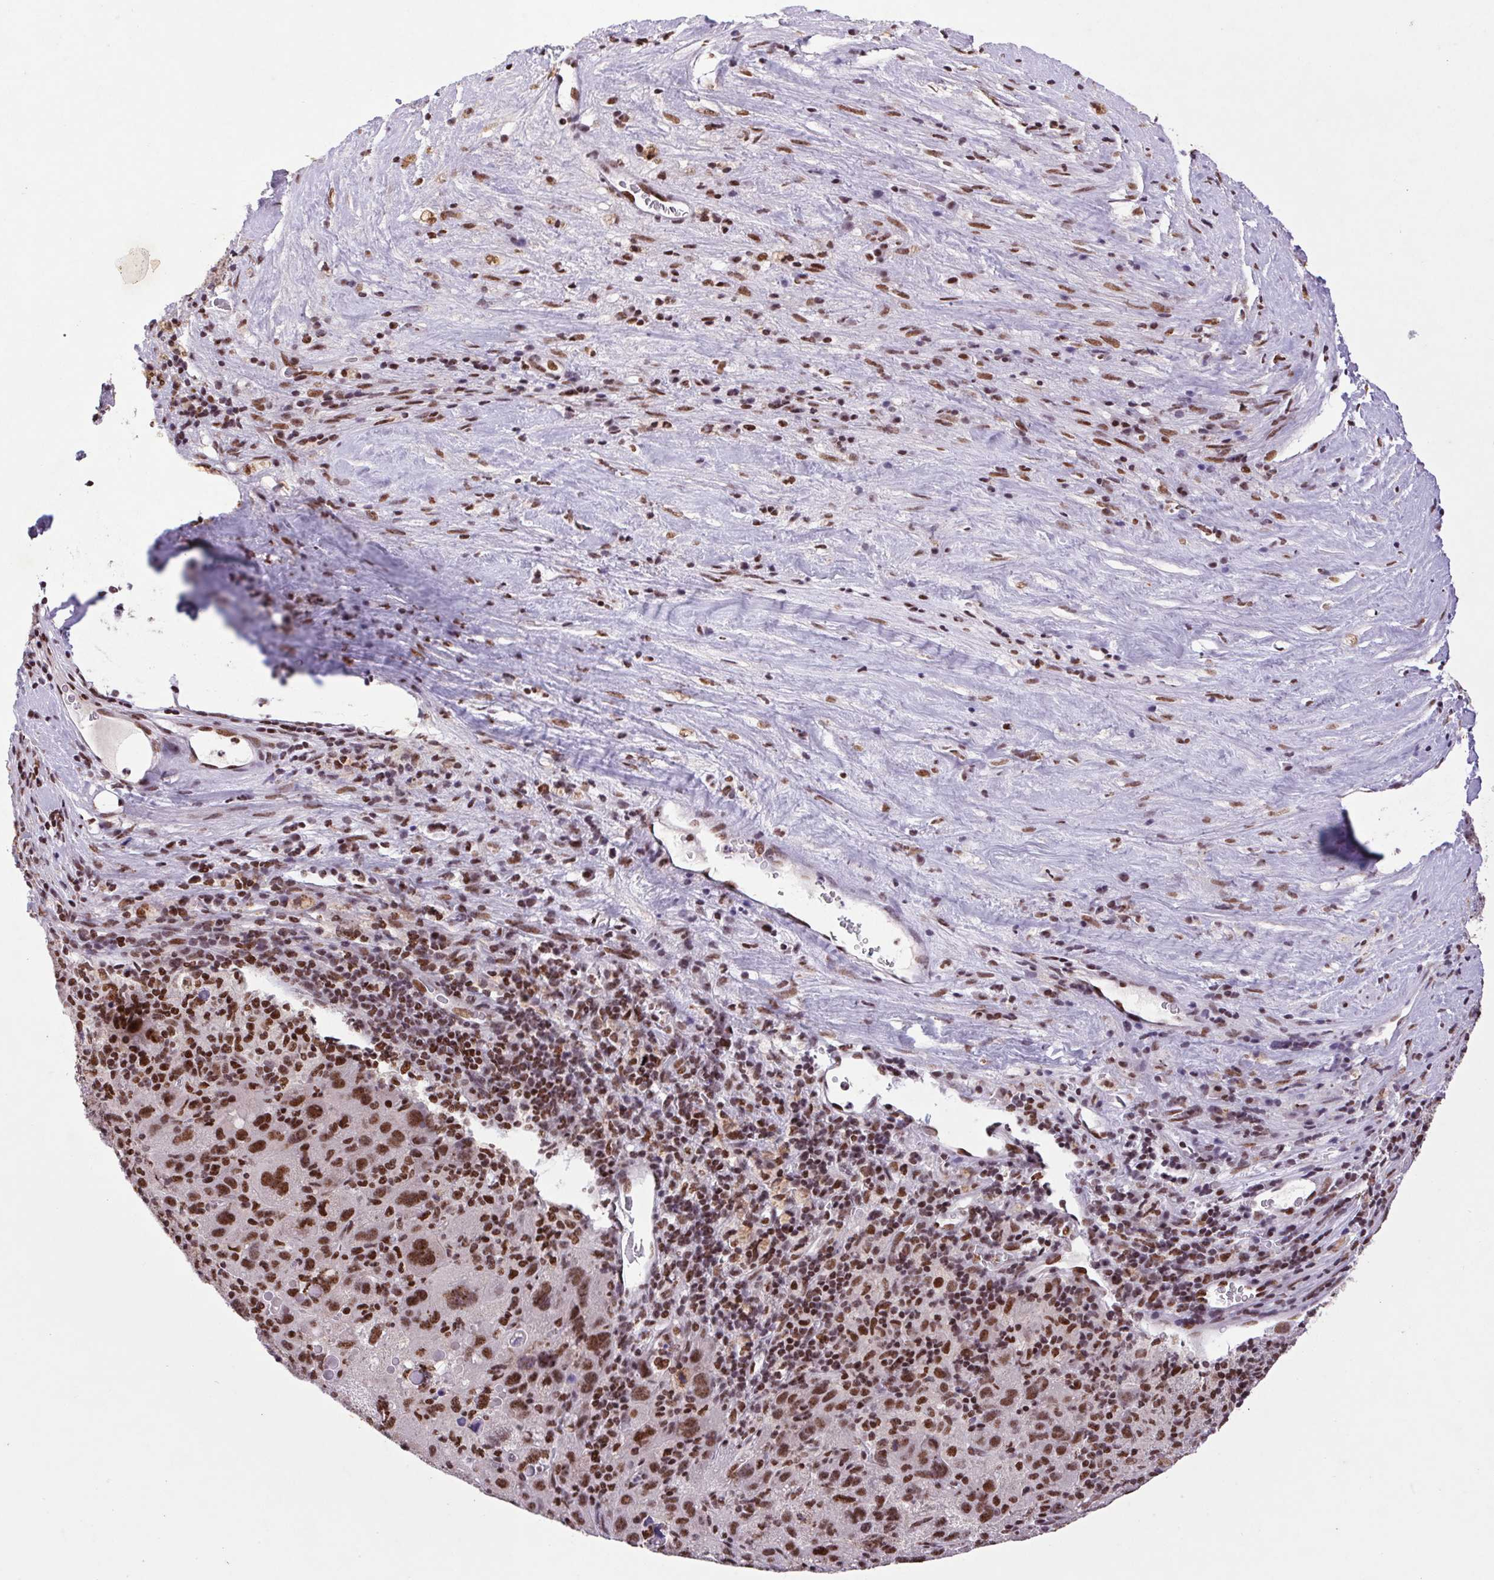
{"staining": {"intensity": "strong", "quantity": ">75%", "location": "nuclear"}, "tissue": "liver cancer", "cell_type": "Tumor cells", "image_type": "cancer", "snomed": [{"axis": "morphology", "description": "Carcinoma, Hepatocellular, NOS"}, {"axis": "topography", "description": "Liver"}], "caption": "Hepatocellular carcinoma (liver) was stained to show a protein in brown. There is high levels of strong nuclear positivity in about >75% of tumor cells. Nuclei are stained in blue.", "gene": "LDLRAD4", "patient": {"sex": "female", "age": 77}}